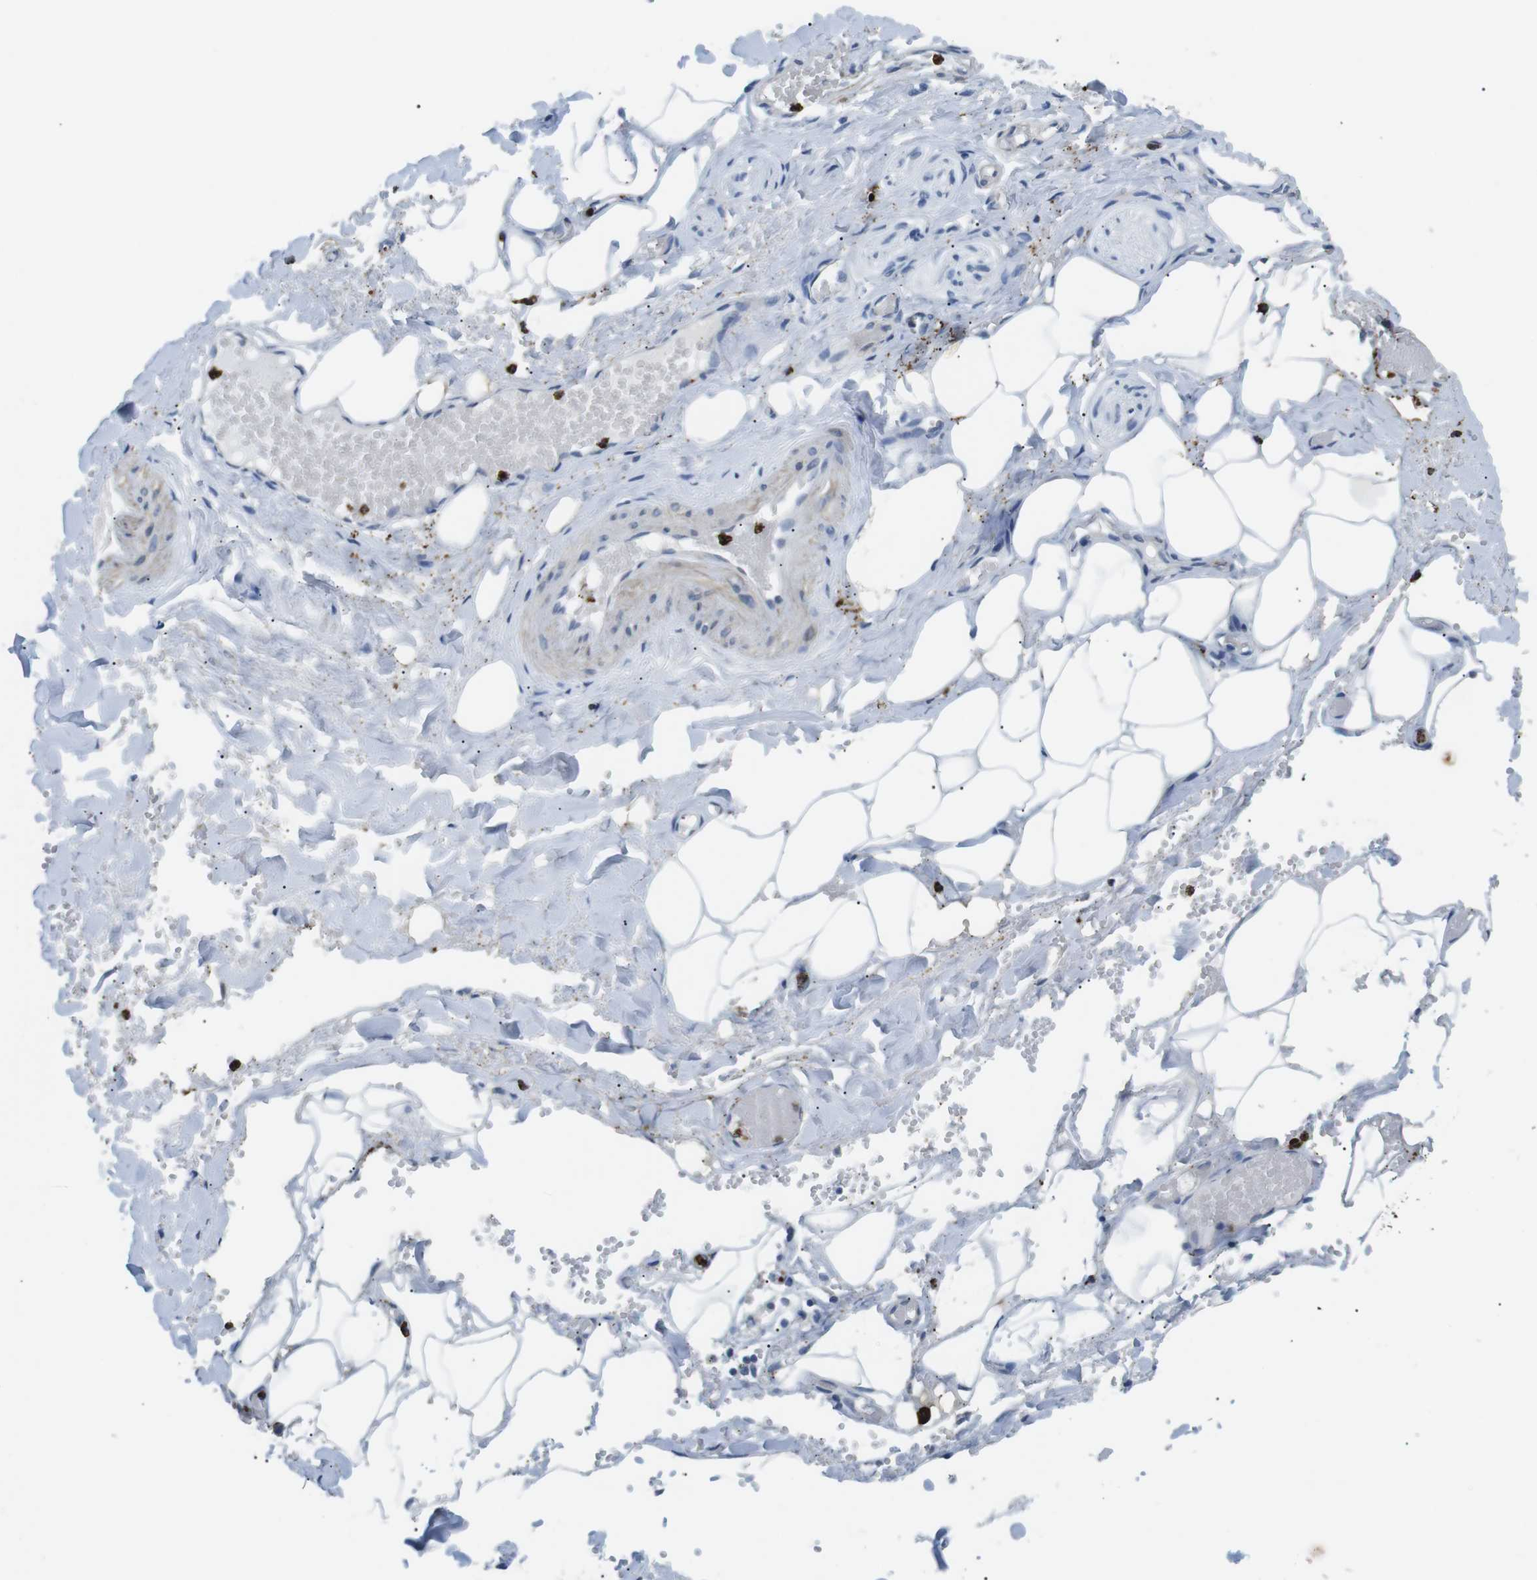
{"staining": {"intensity": "negative", "quantity": "none", "location": "none"}, "tissue": "adipose tissue", "cell_type": "Adipocytes", "image_type": "normal", "snomed": [{"axis": "morphology", "description": "Normal tissue, NOS"}, {"axis": "topography", "description": "Soft tissue"}, {"axis": "topography", "description": "Vascular tissue"}], "caption": "Adipocytes show no significant protein positivity in benign adipose tissue. (DAB (3,3'-diaminobenzidine) IHC, high magnification).", "gene": "GZMM", "patient": {"sex": "female", "age": 35}}